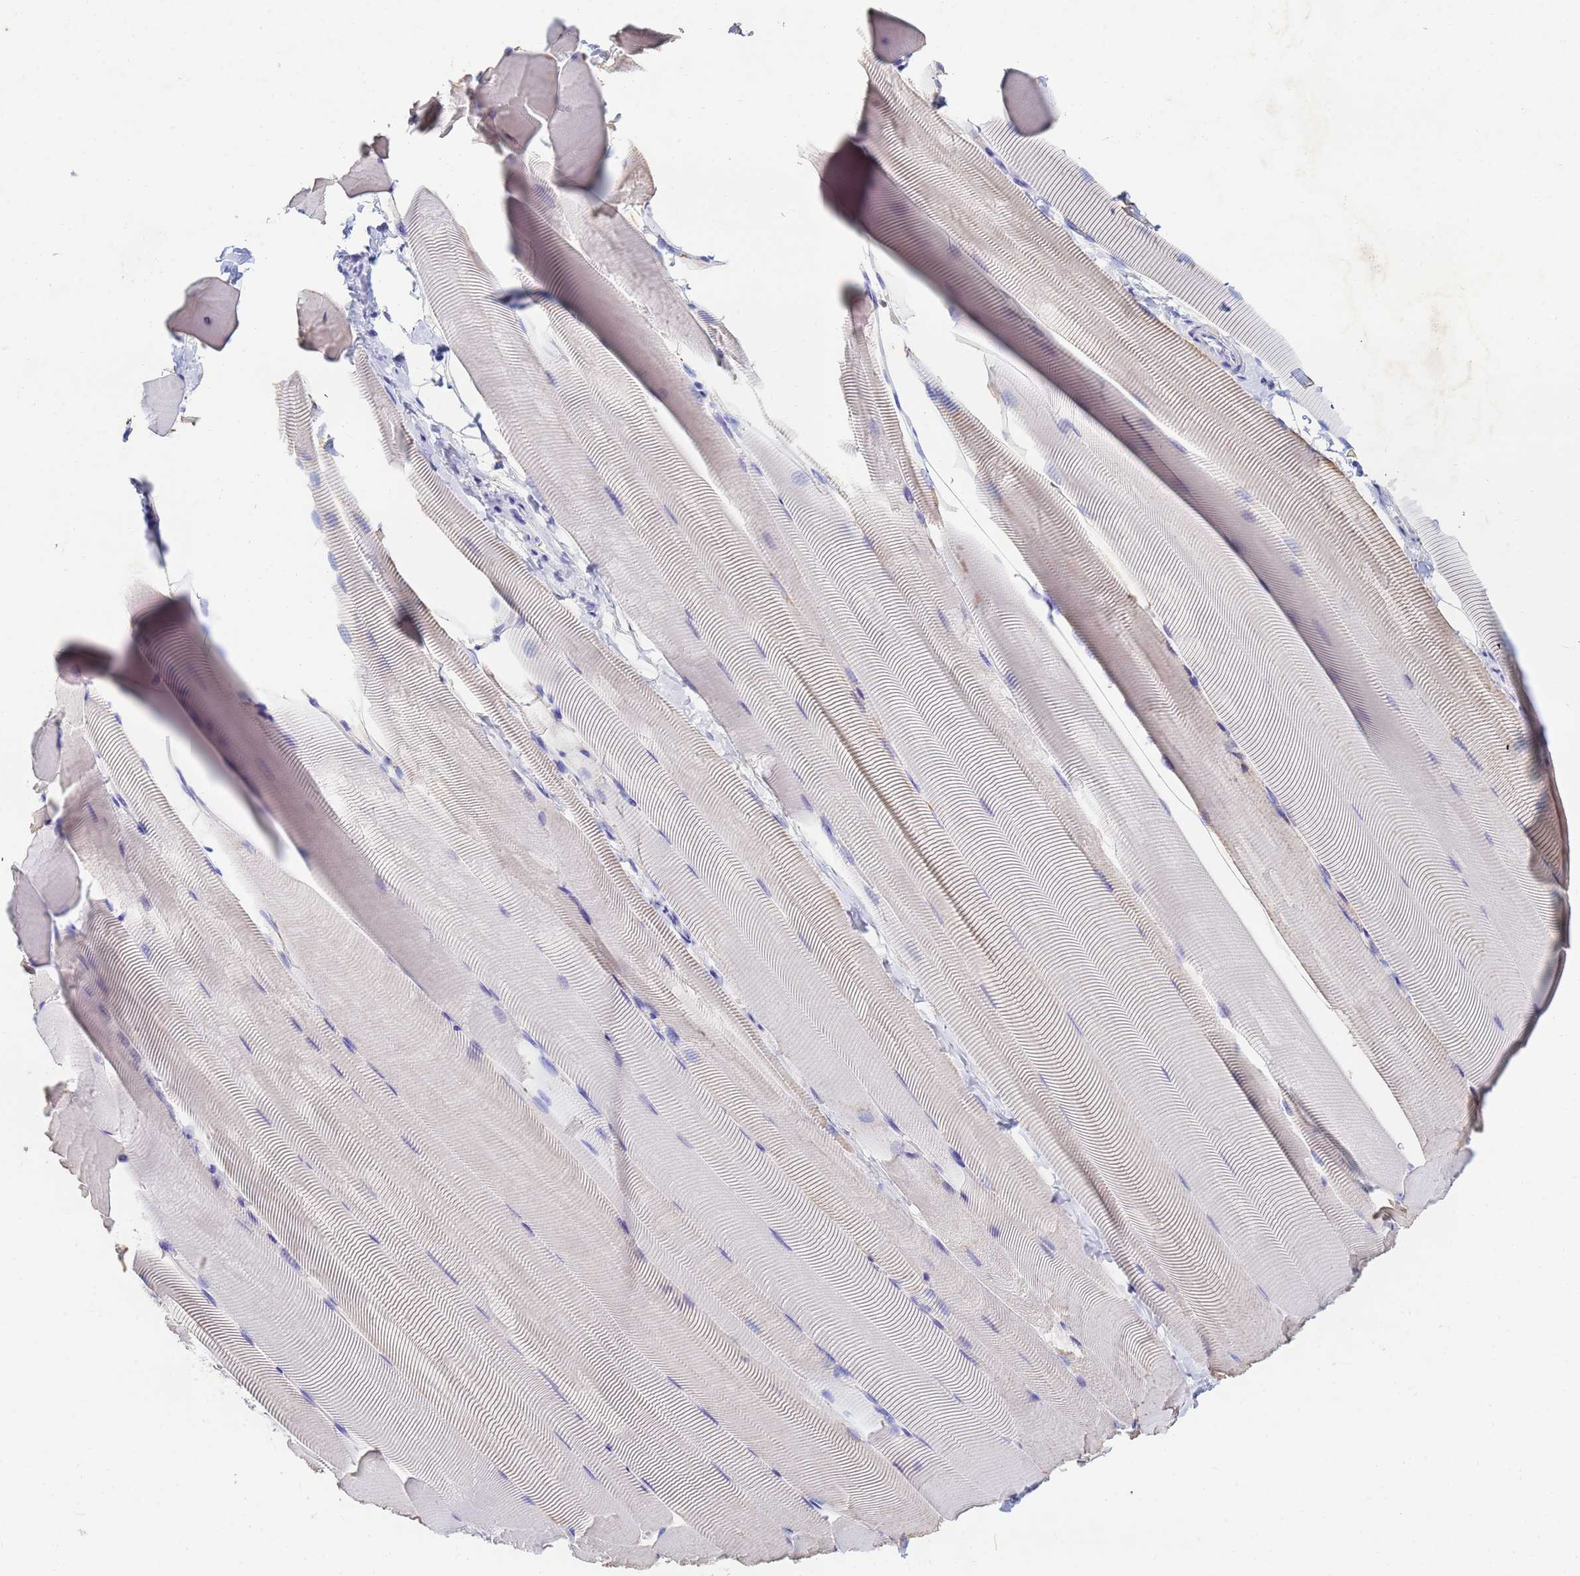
{"staining": {"intensity": "negative", "quantity": "none", "location": "none"}, "tissue": "skeletal muscle", "cell_type": "Myocytes", "image_type": "normal", "snomed": [{"axis": "morphology", "description": "Normal tissue, NOS"}, {"axis": "topography", "description": "Skeletal muscle"}], "caption": "Myocytes show no significant positivity in normal skeletal muscle. Nuclei are stained in blue.", "gene": "CSTB", "patient": {"sex": "male", "age": 25}}